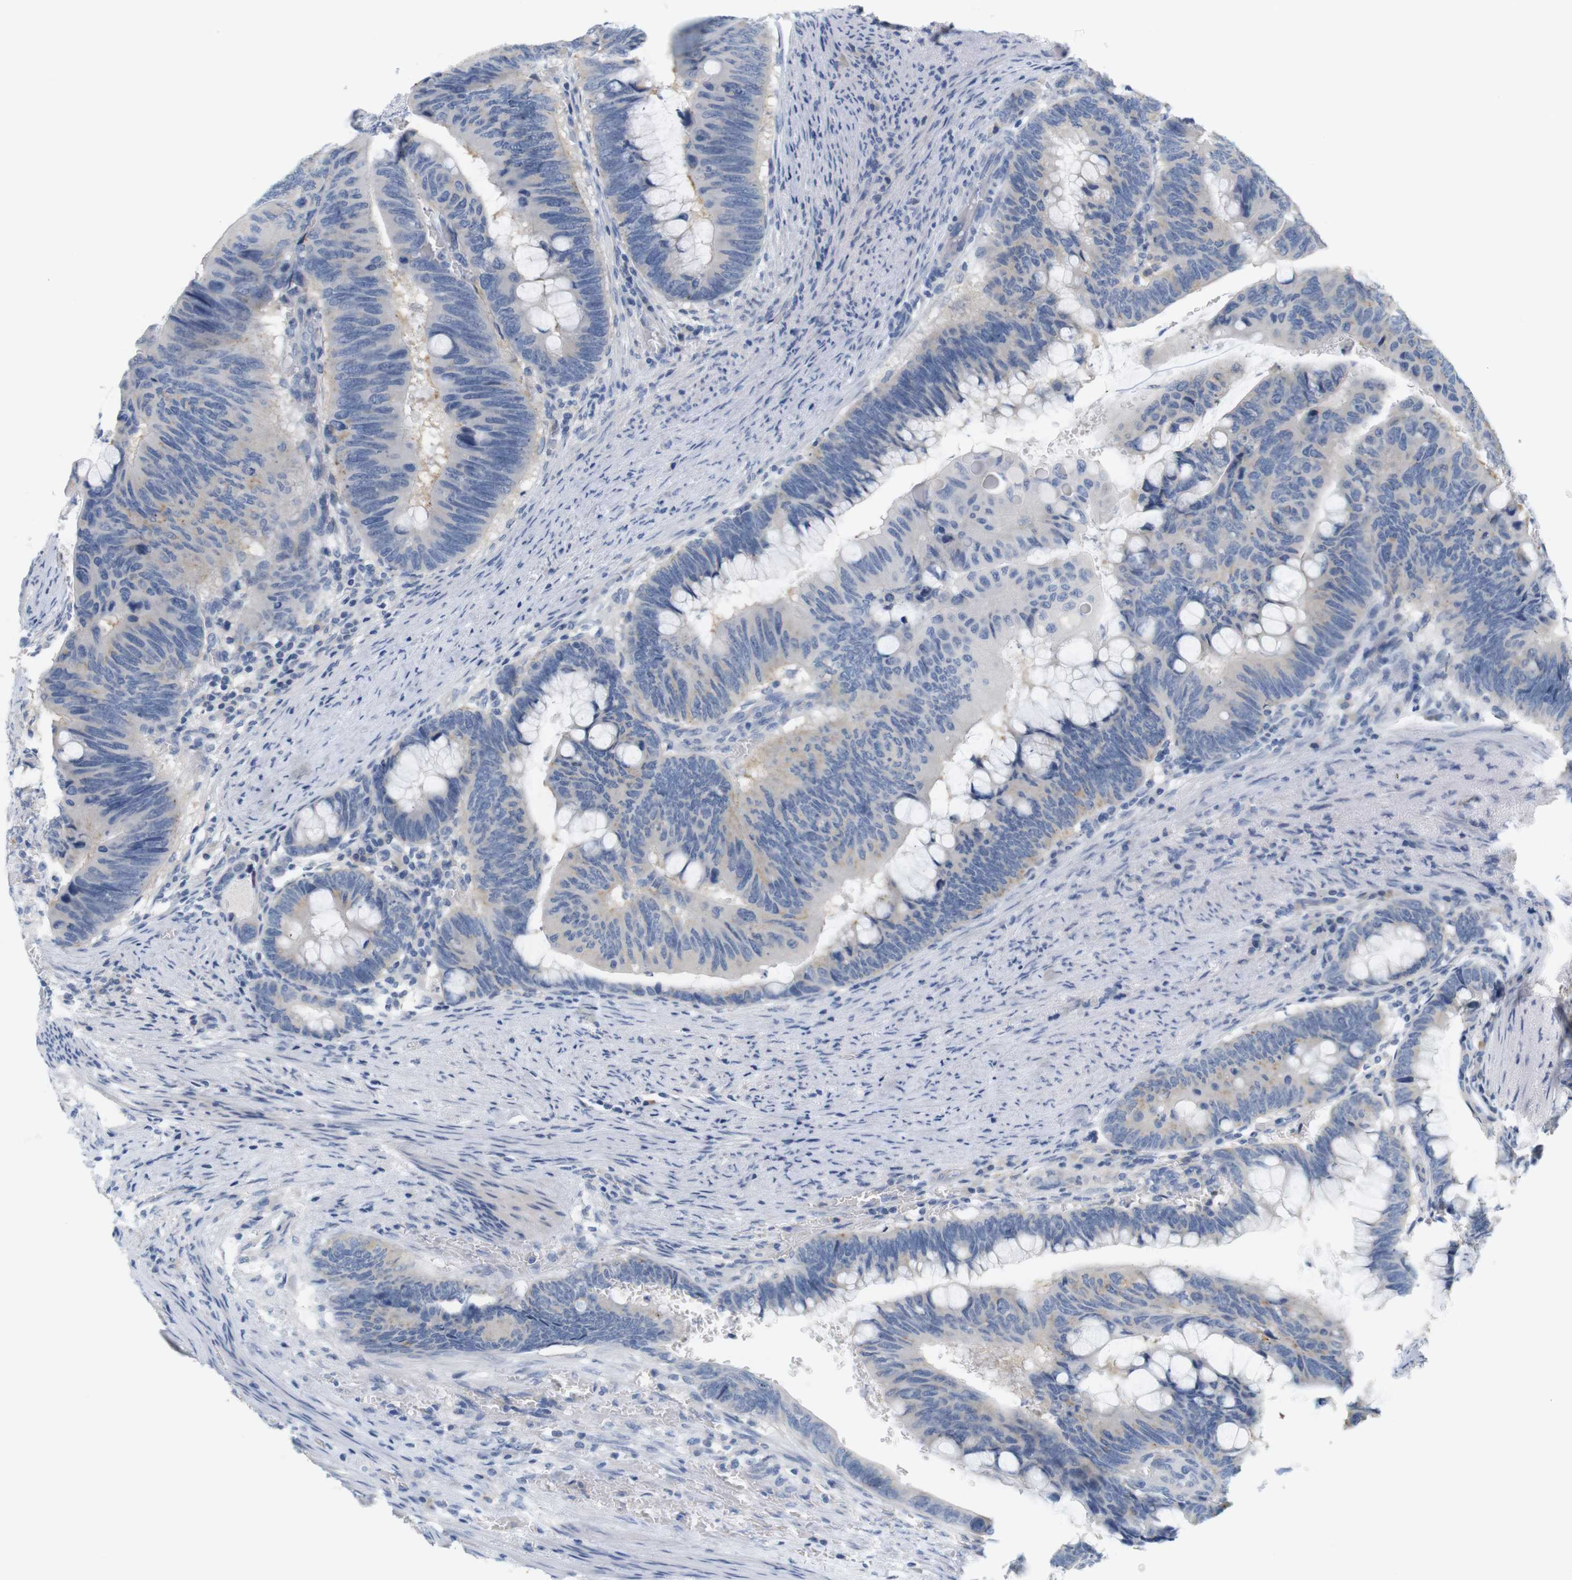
{"staining": {"intensity": "negative", "quantity": "none", "location": "none"}, "tissue": "colorectal cancer", "cell_type": "Tumor cells", "image_type": "cancer", "snomed": [{"axis": "morphology", "description": "Normal tissue, NOS"}, {"axis": "morphology", "description": "Adenocarcinoma, NOS"}, {"axis": "topography", "description": "Rectum"}, {"axis": "topography", "description": "Peripheral nerve tissue"}], "caption": "The IHC micrograph has no significant expression in tumor cells of adenocarcinoma (colorectal) tissue.", "gene": "LRRK2", "patient": {"sex": "male", "age": 92}}